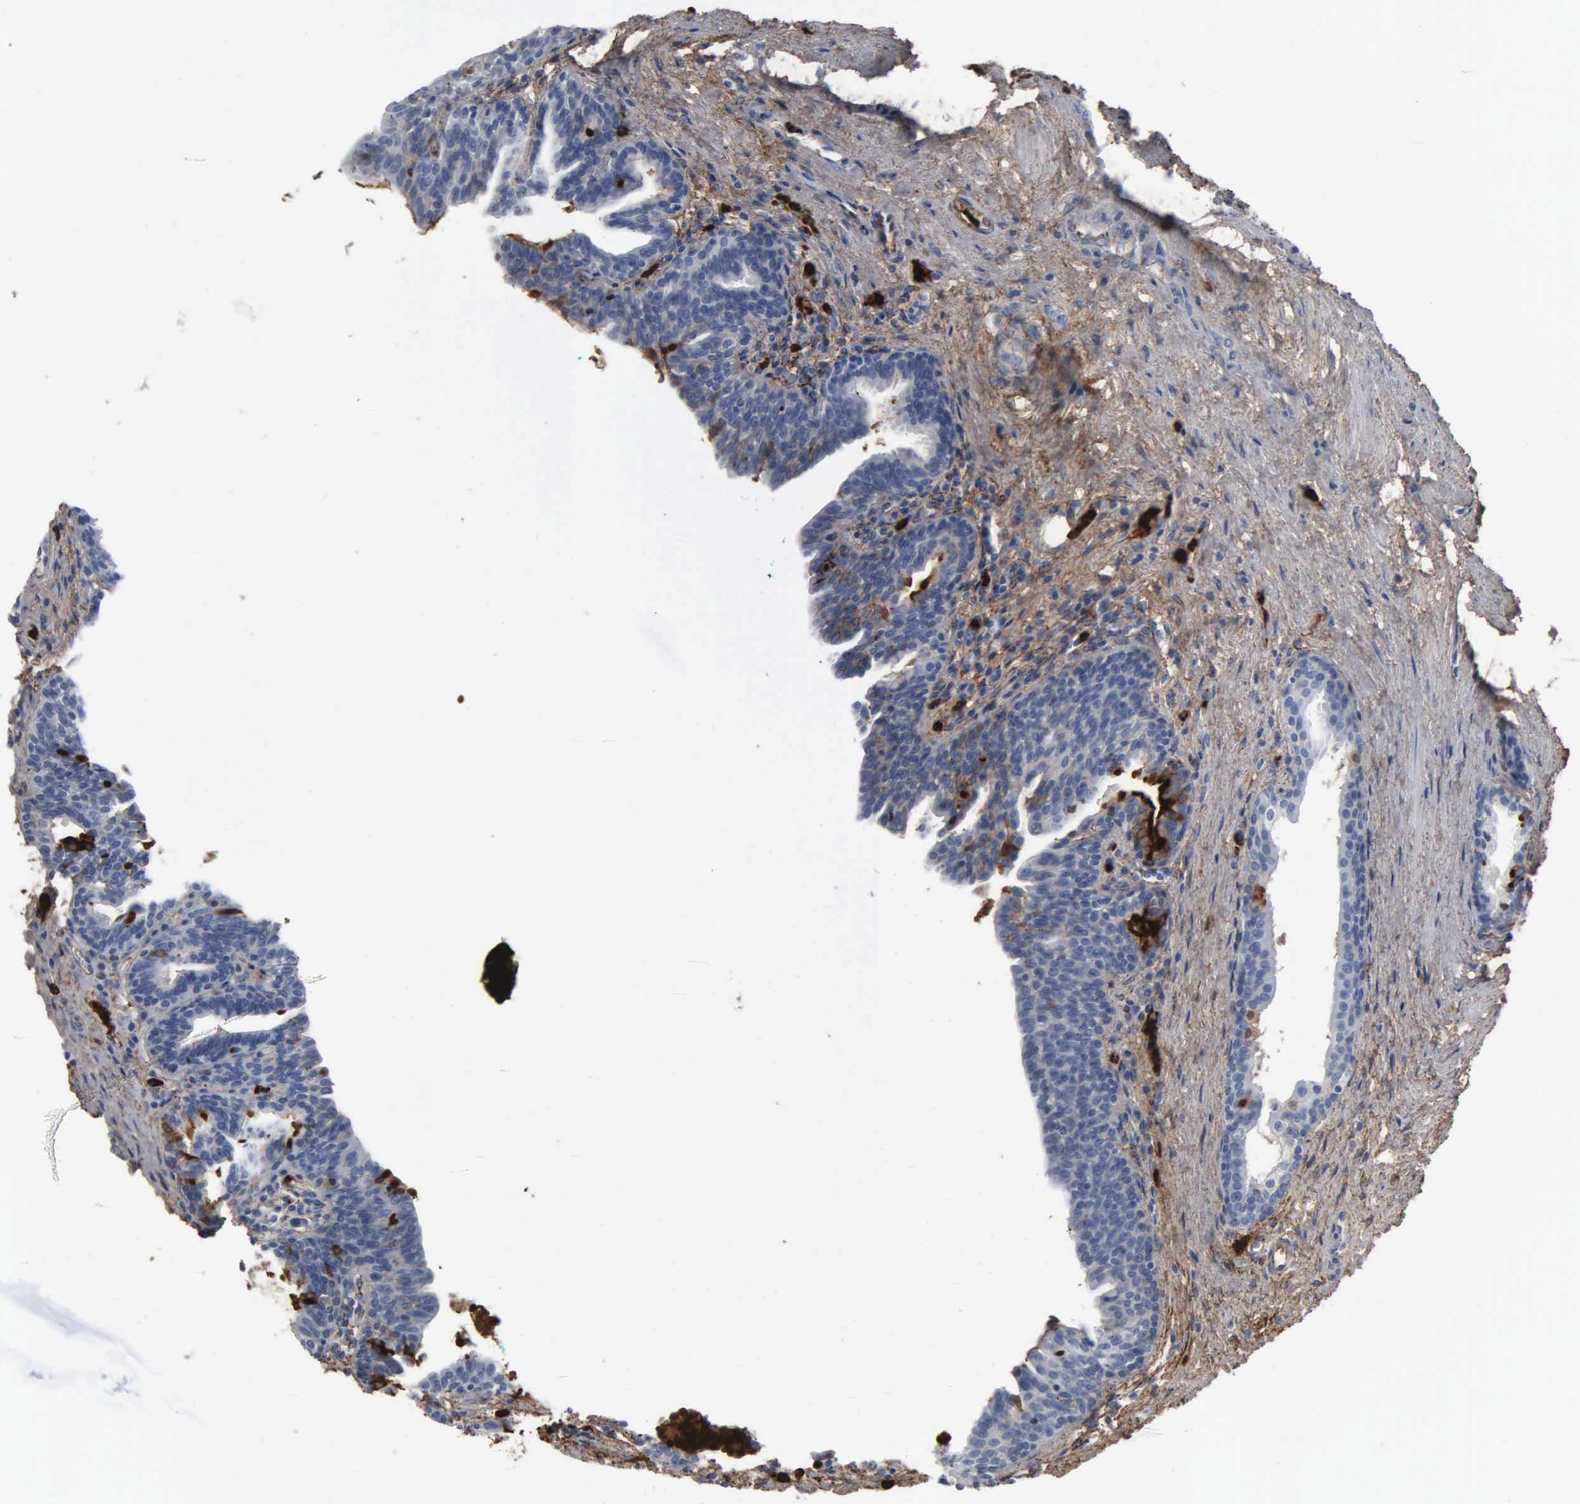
{"staining": {"intensity": "moderate", "quantity": "25%-75%", "location": "cytoplasmic/membranous"}, "tissue": "prostate", "cell_type": "Glandular cells", "image_type": "normal", "snomed": [{"axis": "morphology", "description": "Normal tissue, NOS"}, {"axis": "topography", "description": "Prostate"}], "caption": "Immunohistochemical staining of benign prostate displays moderate cytoplasmic/membranous protein expression in approximately 25%-75% of glandular cells. (DAB (3,3'-diaminobenzidine) IHC, brown staining for protein, blue staining for nuclei).", "gene": "FN1", "patient": {"sex": "male", "age": 65}}